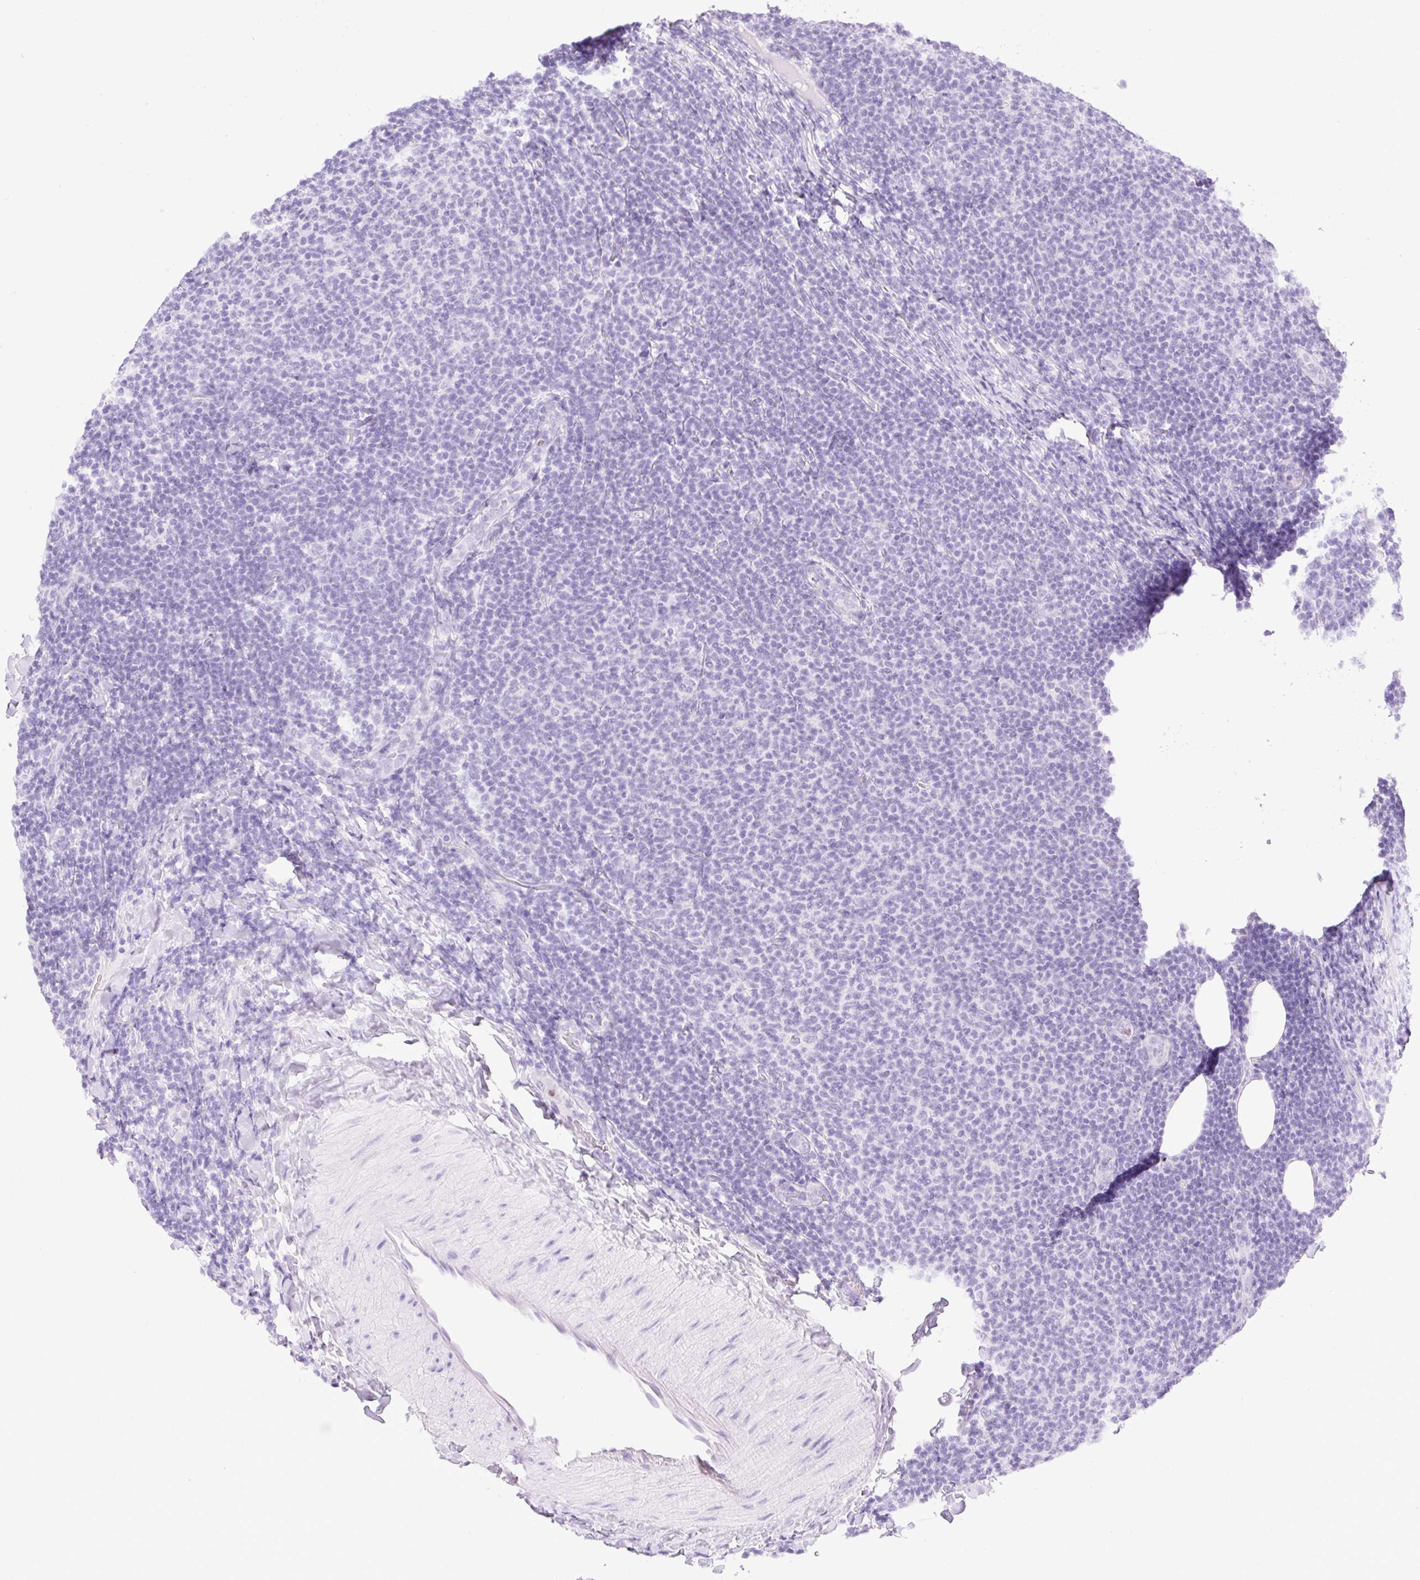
{"staining": {"intensity": "negative", "quantity": "none", "location": "none"}, "tissue": "lymphoma", "cell_type": "Tumor cells", "image_type": "cancer", "snomed": [{"axis": "morphology", "description": "Malignant lymphoma, non-Hodgkin's type, Low grade"}, {"axis": "topography", "description": "Lymph node"}], "caption": "Photomicrograph shows no significant protein expression in tumor cells of lymphoma. (DAB immunohistochemistry (IHC) visualized using brightfield microscopy, high magnification).", "gene": "SLC25A40", "patient": {"sex": "male", "age": 66}}